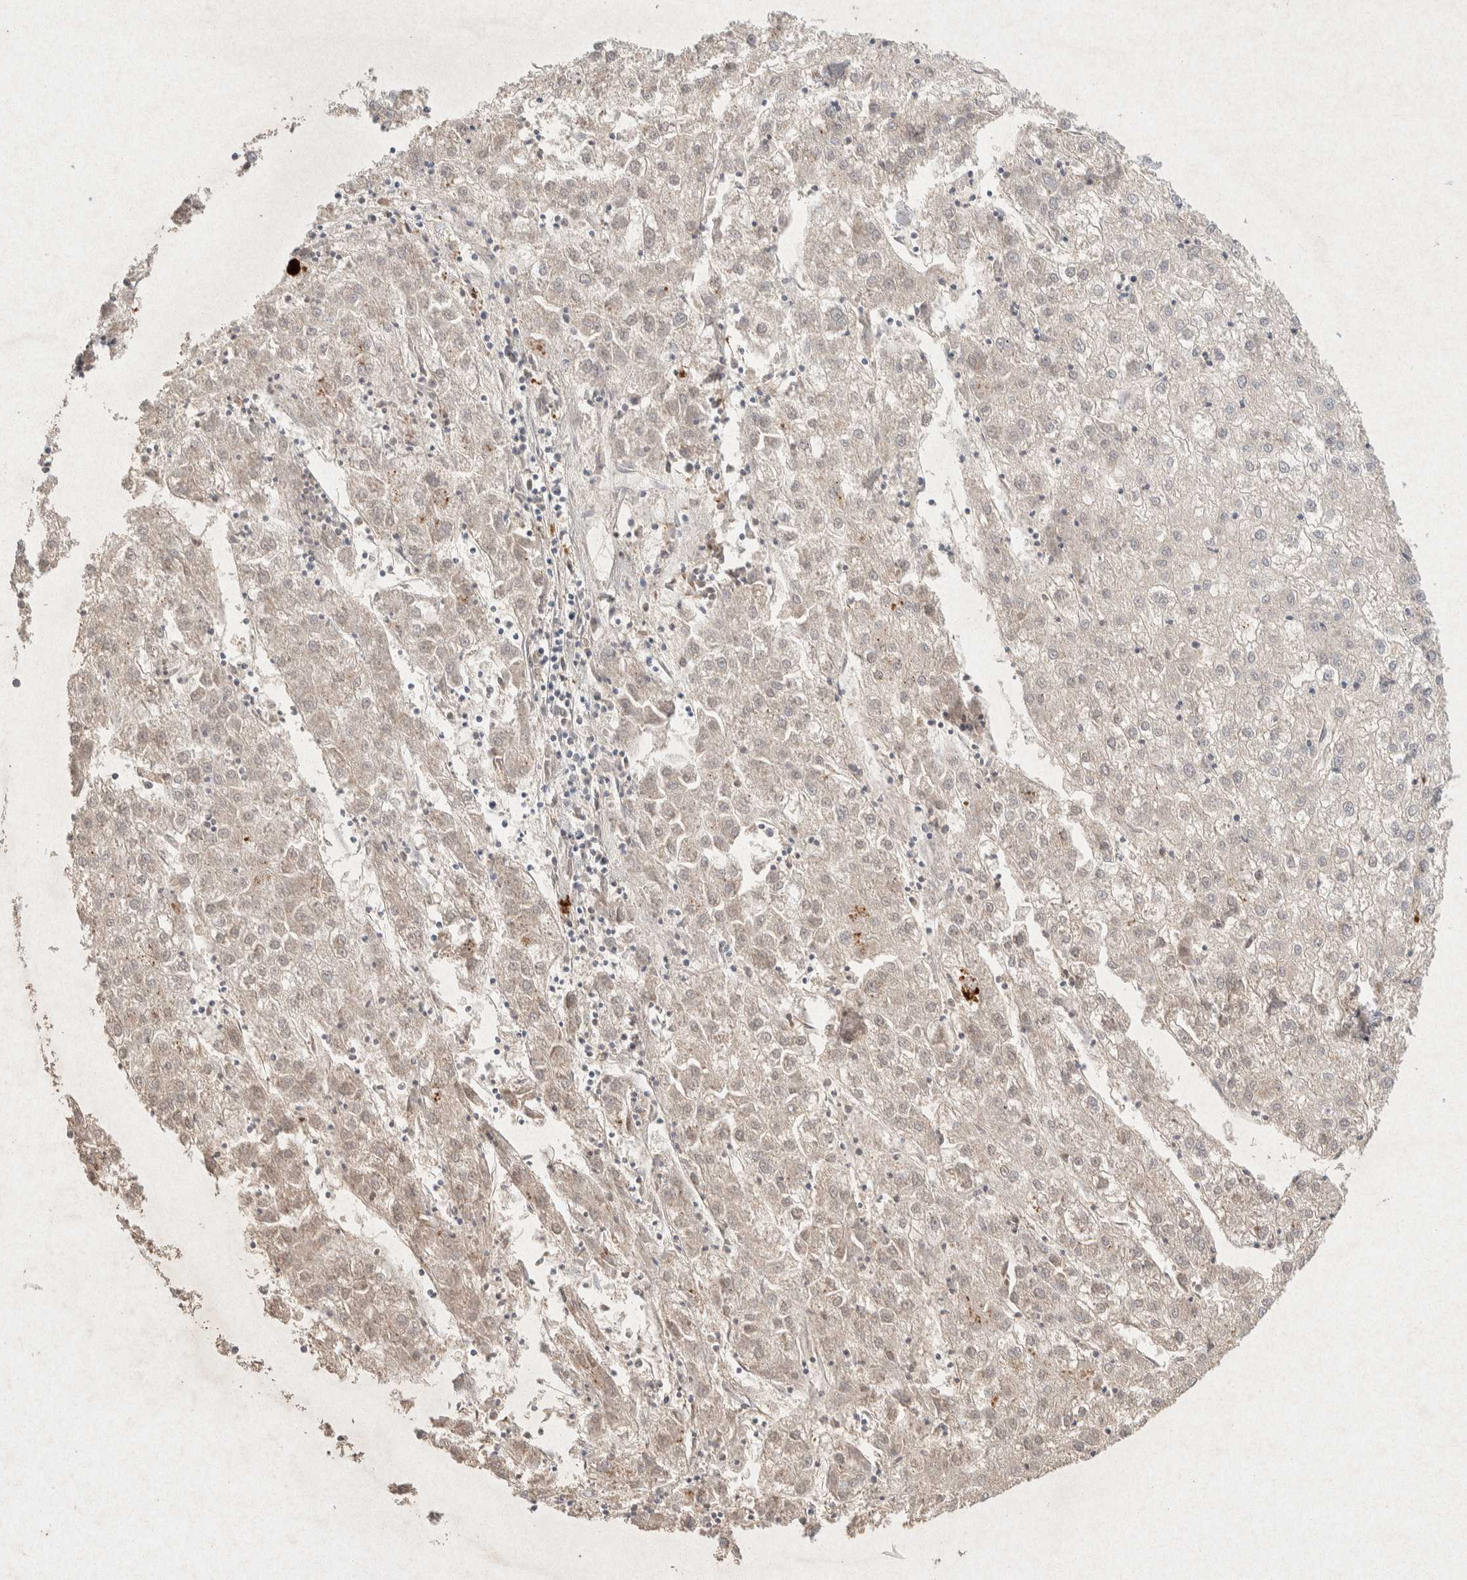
{"staining": {"intensity": "weak", "quantity": "<25%", "location": "cytoplasmic/membranous"}, "tissue": "liver cancer", "cell_type": "Tumor cells", "image_type": "cancer", "snomed": [{"axis": "morphology", "description": "Carcinoma, Hepatocellular, NOS"}, {"axis": "topography", "description": "Liver"}], "caption": "High magnification brightfield microscopy of hepatocellular carcinoma (liver) stained with DAB (3,3'-diaminobenzidine) (brown) and counterstained with hematoxylin (blue): tumor cells show no significant staining. (Stains: DAB (3,3'-diaminobenzidine) IHC with hematoxylin counter stain, Microscopy: brightfield microscopy at high magnification).", "gene": "GNAI1", "patient": {"sex": "male", "age": 72}}